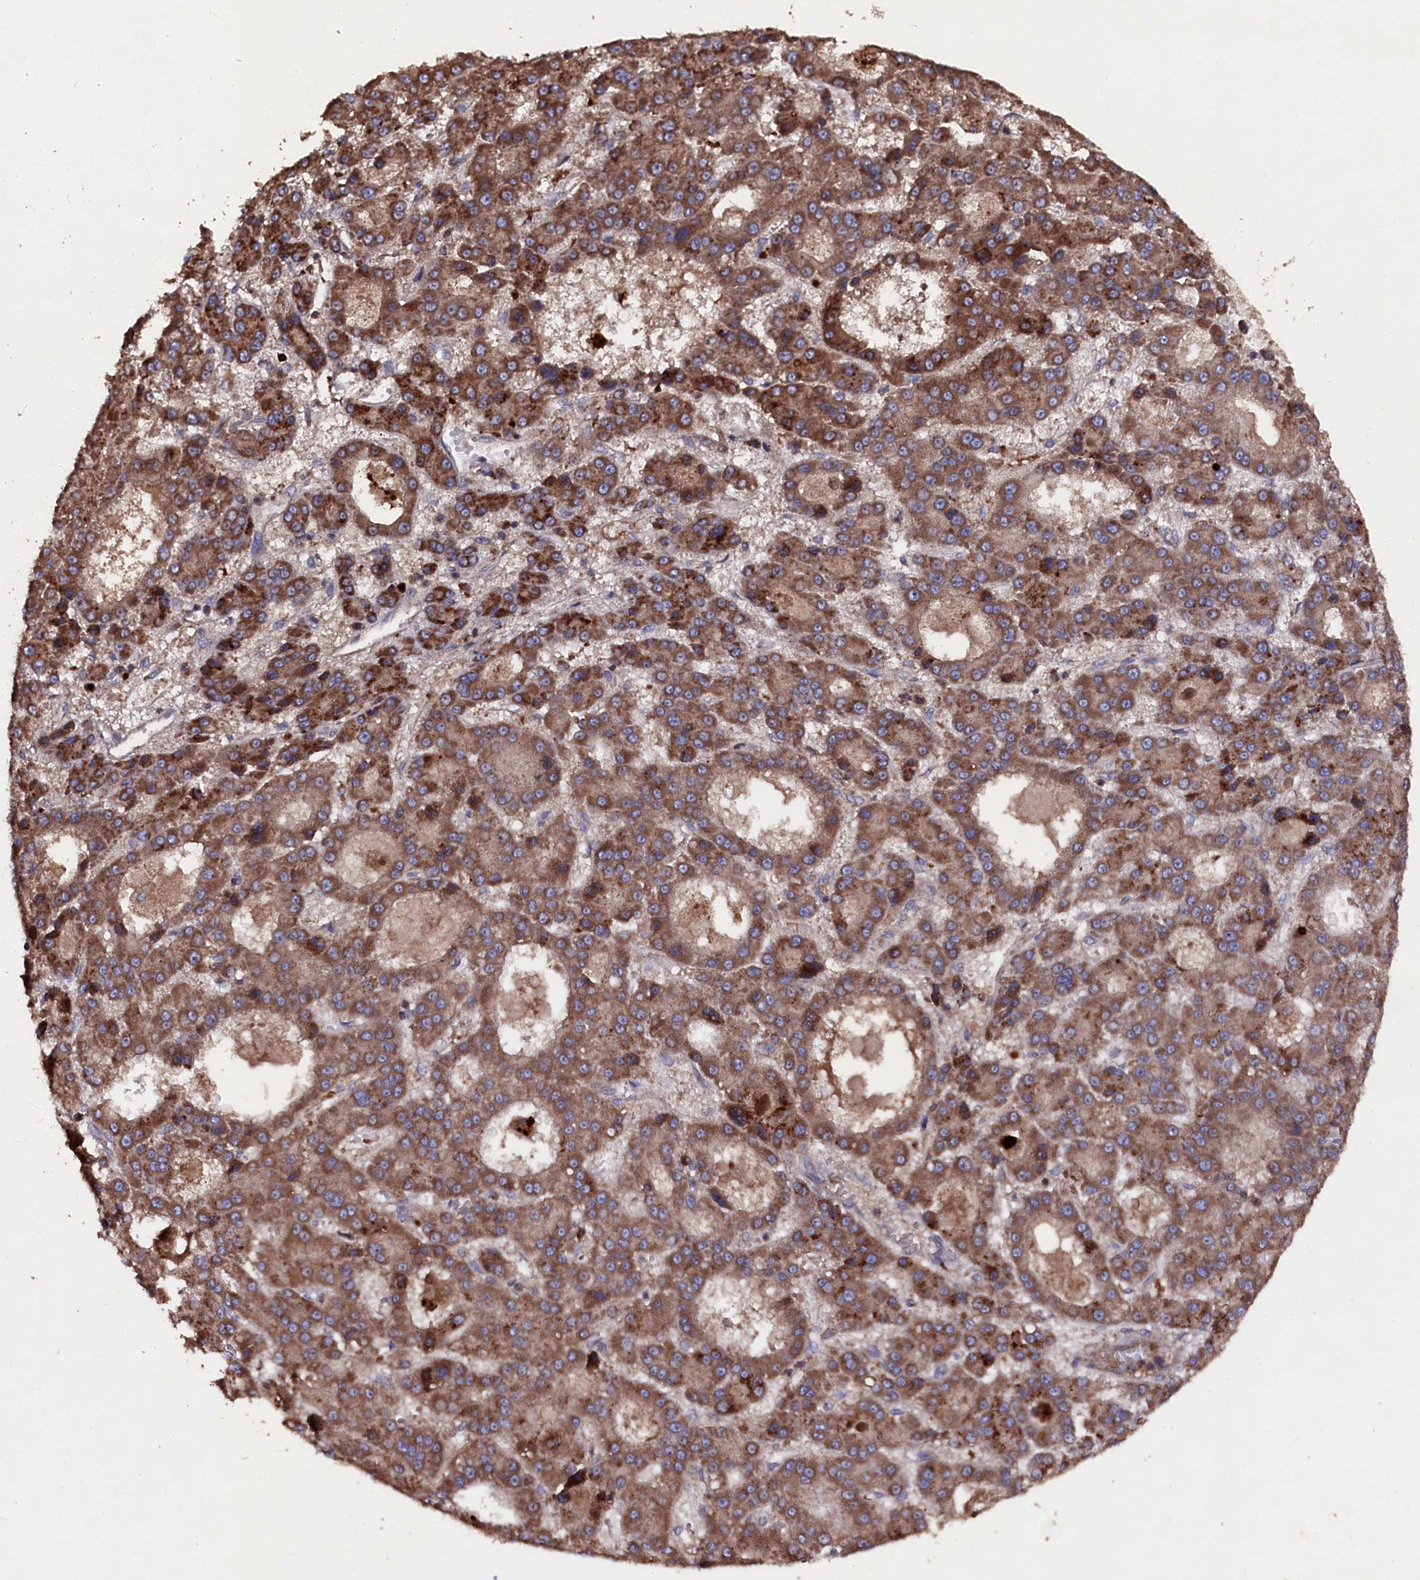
{"staining": {"intensity": "moderate", "quantity": ">75%", "location": "cytoplasmic/membranous"}, "tissue": "liver cancer", "cell_type": "Tumor cells", "image_type": "cancer", "snomed": [{"axis": "morphology", "description": "Carcinoma, Hepatocellular, NOS"}, {"axis": "topography", "description": "Liver"}], "caption": "A medium amount of moderate cytoplasmic/membranous positivity is present in approximately >75% of tumor cells in hepatocellular carcinoma (liver) tissue.", "gene": "MYO1H", "patient": {"sex": "male", "age": 70}}